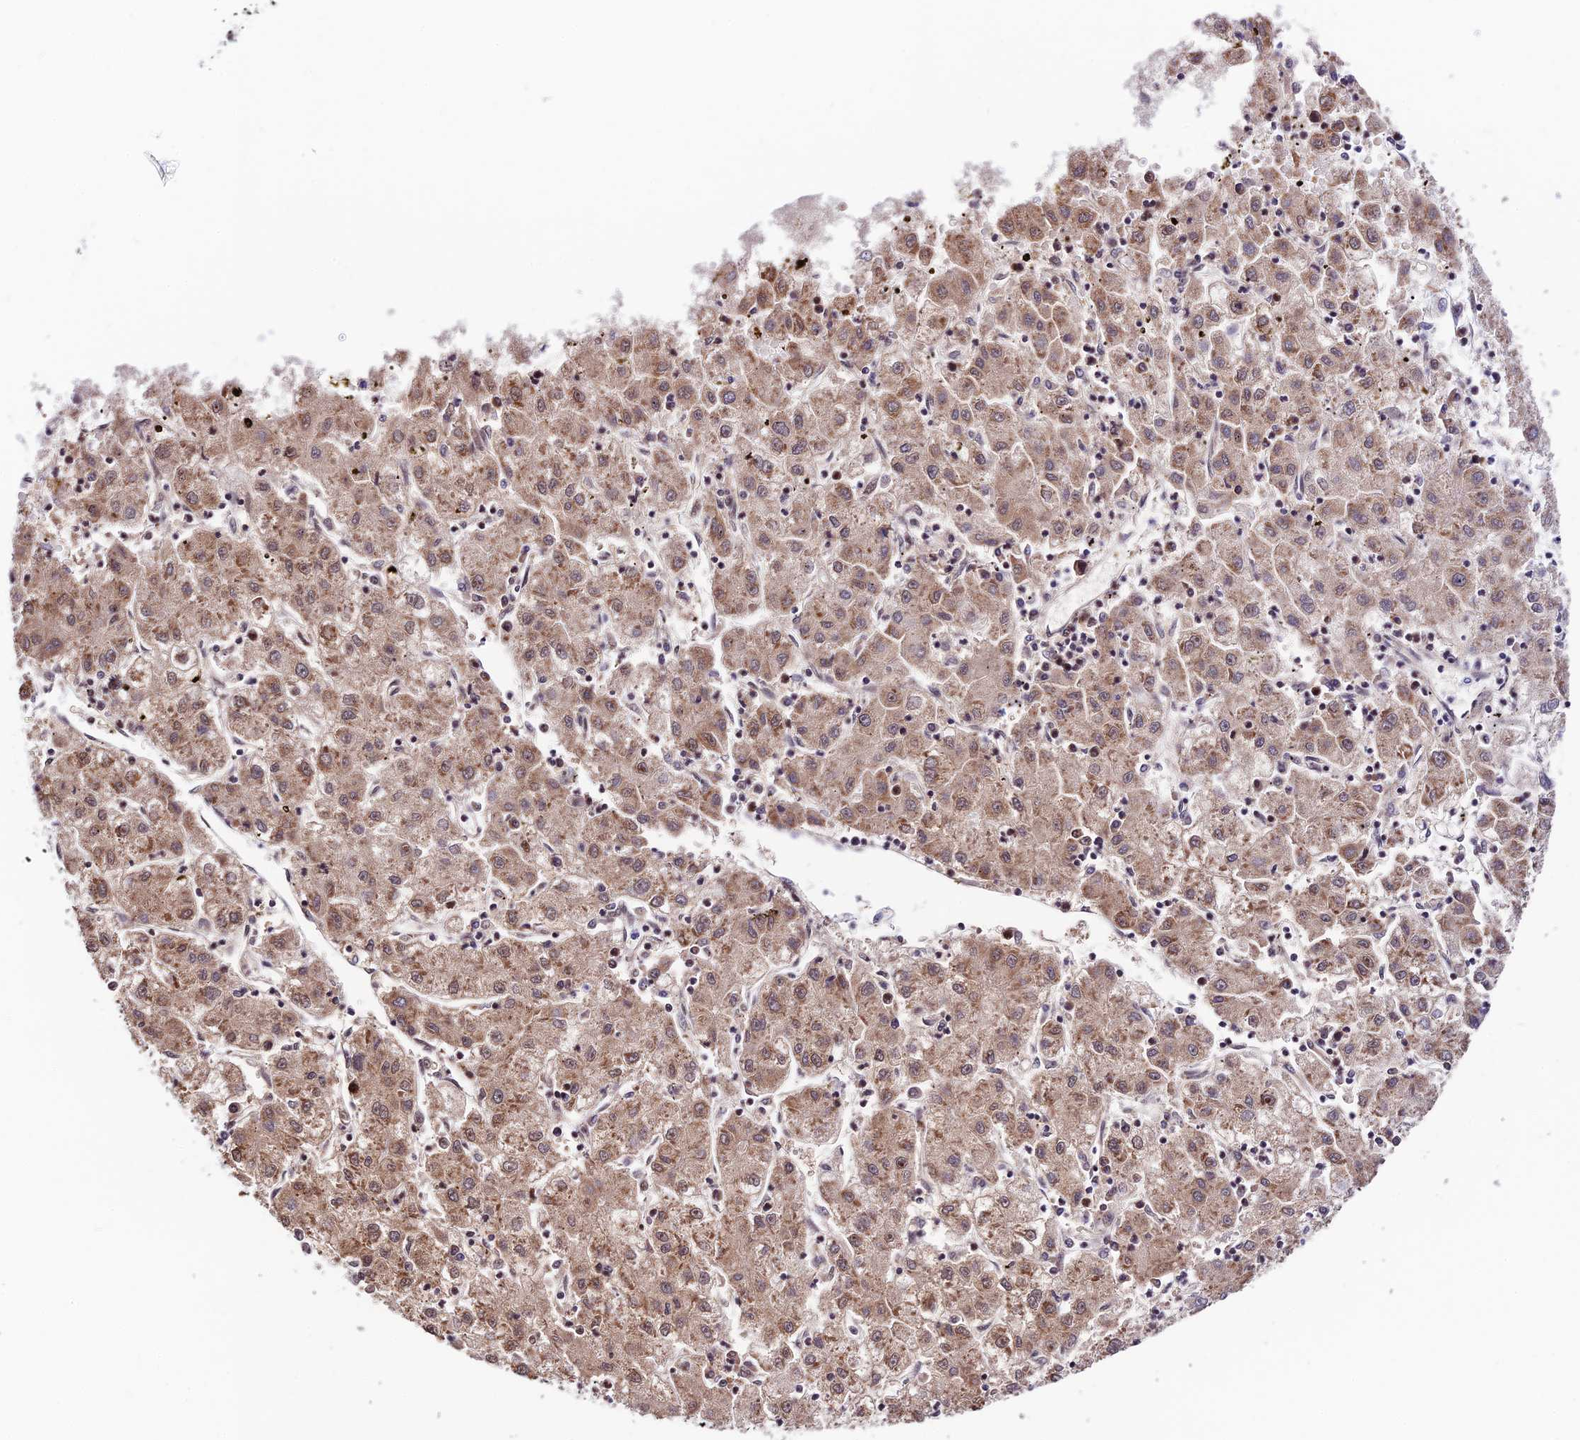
{"staining": {"intensity": "weak", "quantity": ">75%", "location": "cytoplasmic/membranous,nuclear"}, "tissue": "liver cancer", "cell_type": "Tumor cells", "image_type": "cancer", "snomed": [{"axis": "morphology", "description": "Carcinoma, Hepatocellular, NOS"}, {"axis": "topography", "description": "Liver"}], "caption": "Protein staining of liver hepatocellular carcinoma tissue shows weak cytoplasmic/membranous and nuclear positivity in approximately >75% of tumor cells.", "gene": "RBM42", "patient": {"sex": "male", "age": 72}}